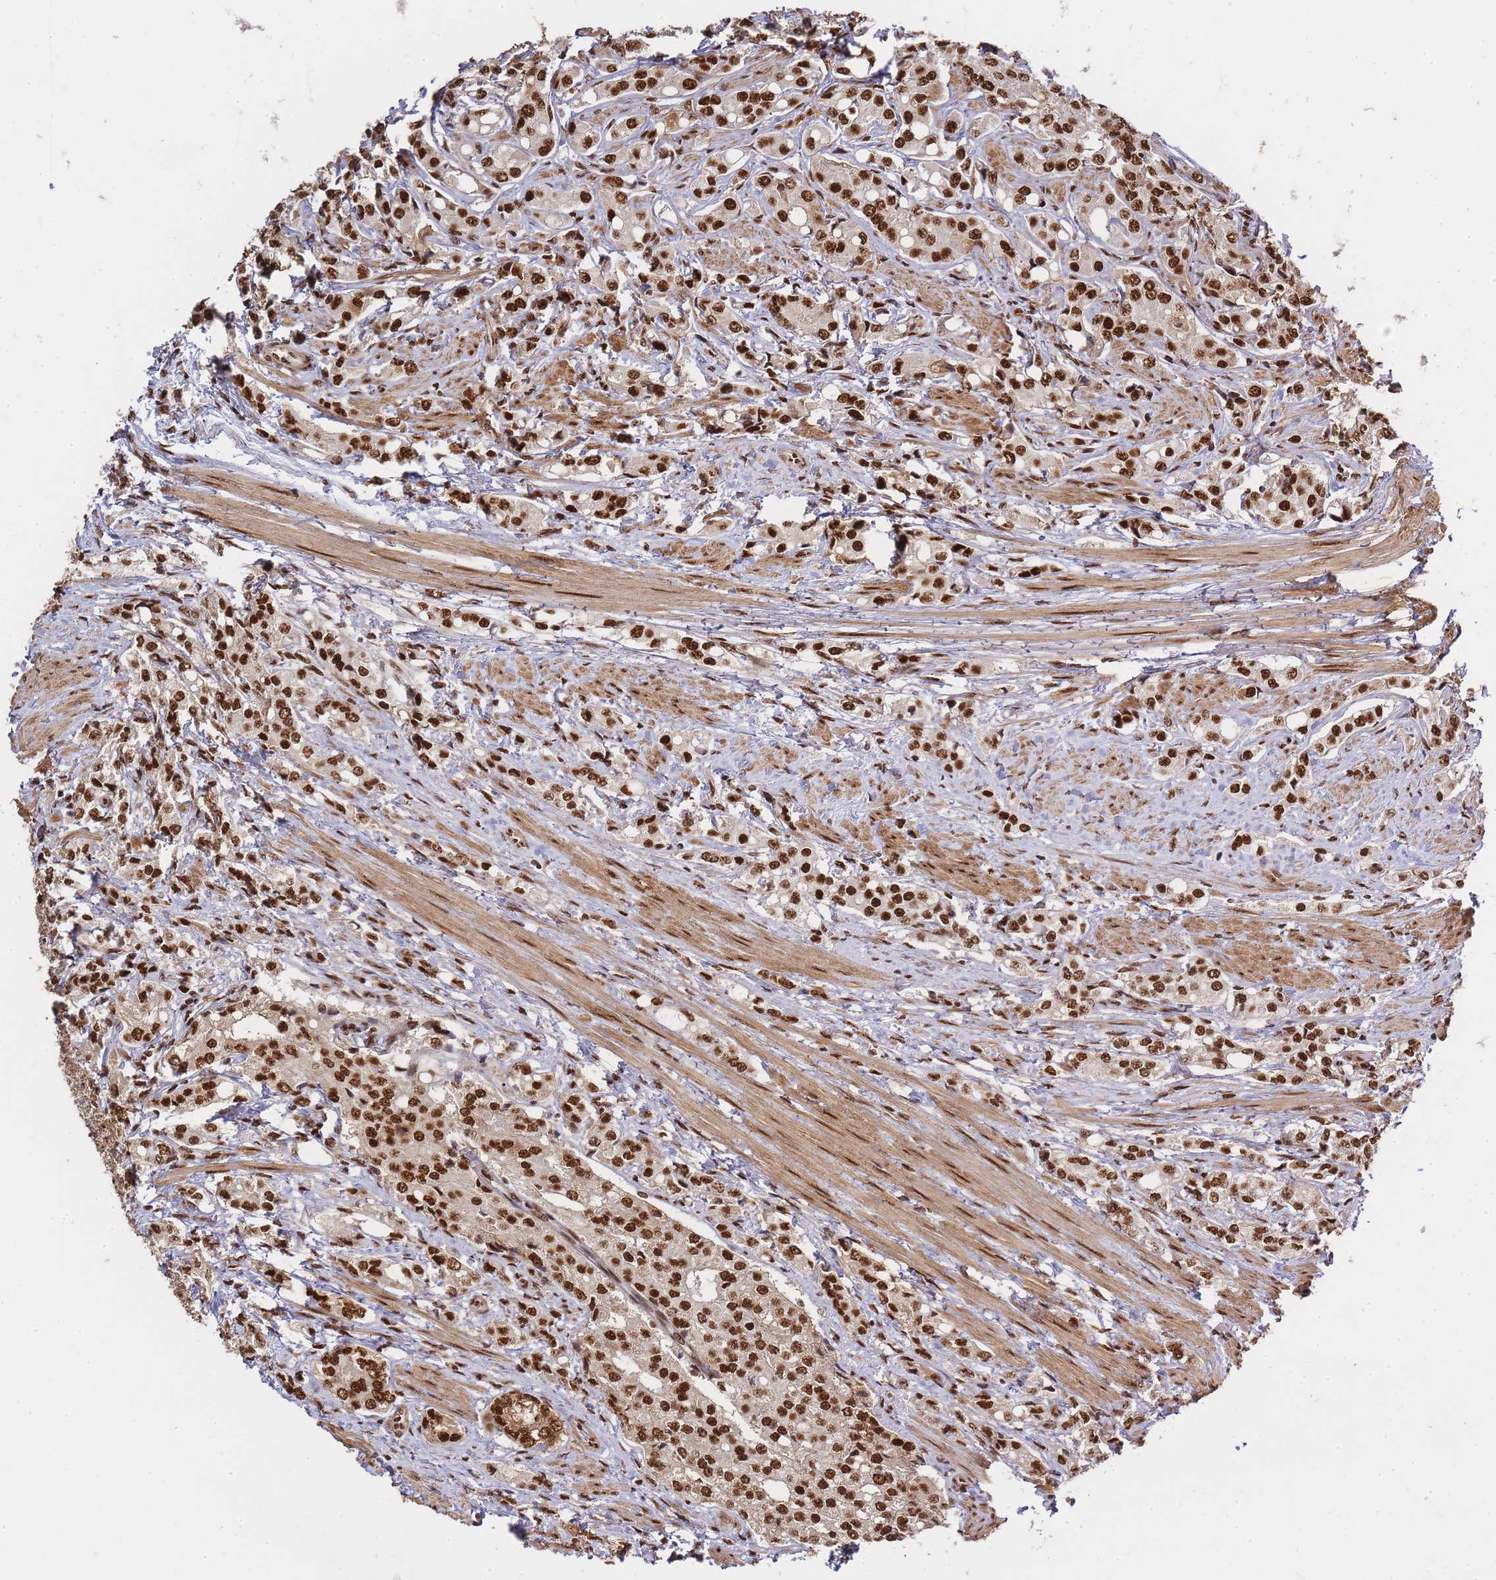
{"staining": {"intensity": "strong", "quantity": ">75%", "location": "nuclear"}, "tissue": "prostate cancer", "cell_type": "Tumor cells", "image_type": "cancer", "snomed": [{"axis": "morphology", "description": "Adenocarcinoma, High grade"}, {"axis": "topography", "description": "Prostate"}], "caption": "Brown immunohistochemical staining in human adenocarcinoma (high-grade) (prostate) shows strong nuclear positivity in approximately >75% of tumor cells.", "gene": "PRKDC", "patient": {"sex": "male", "age": 71}}